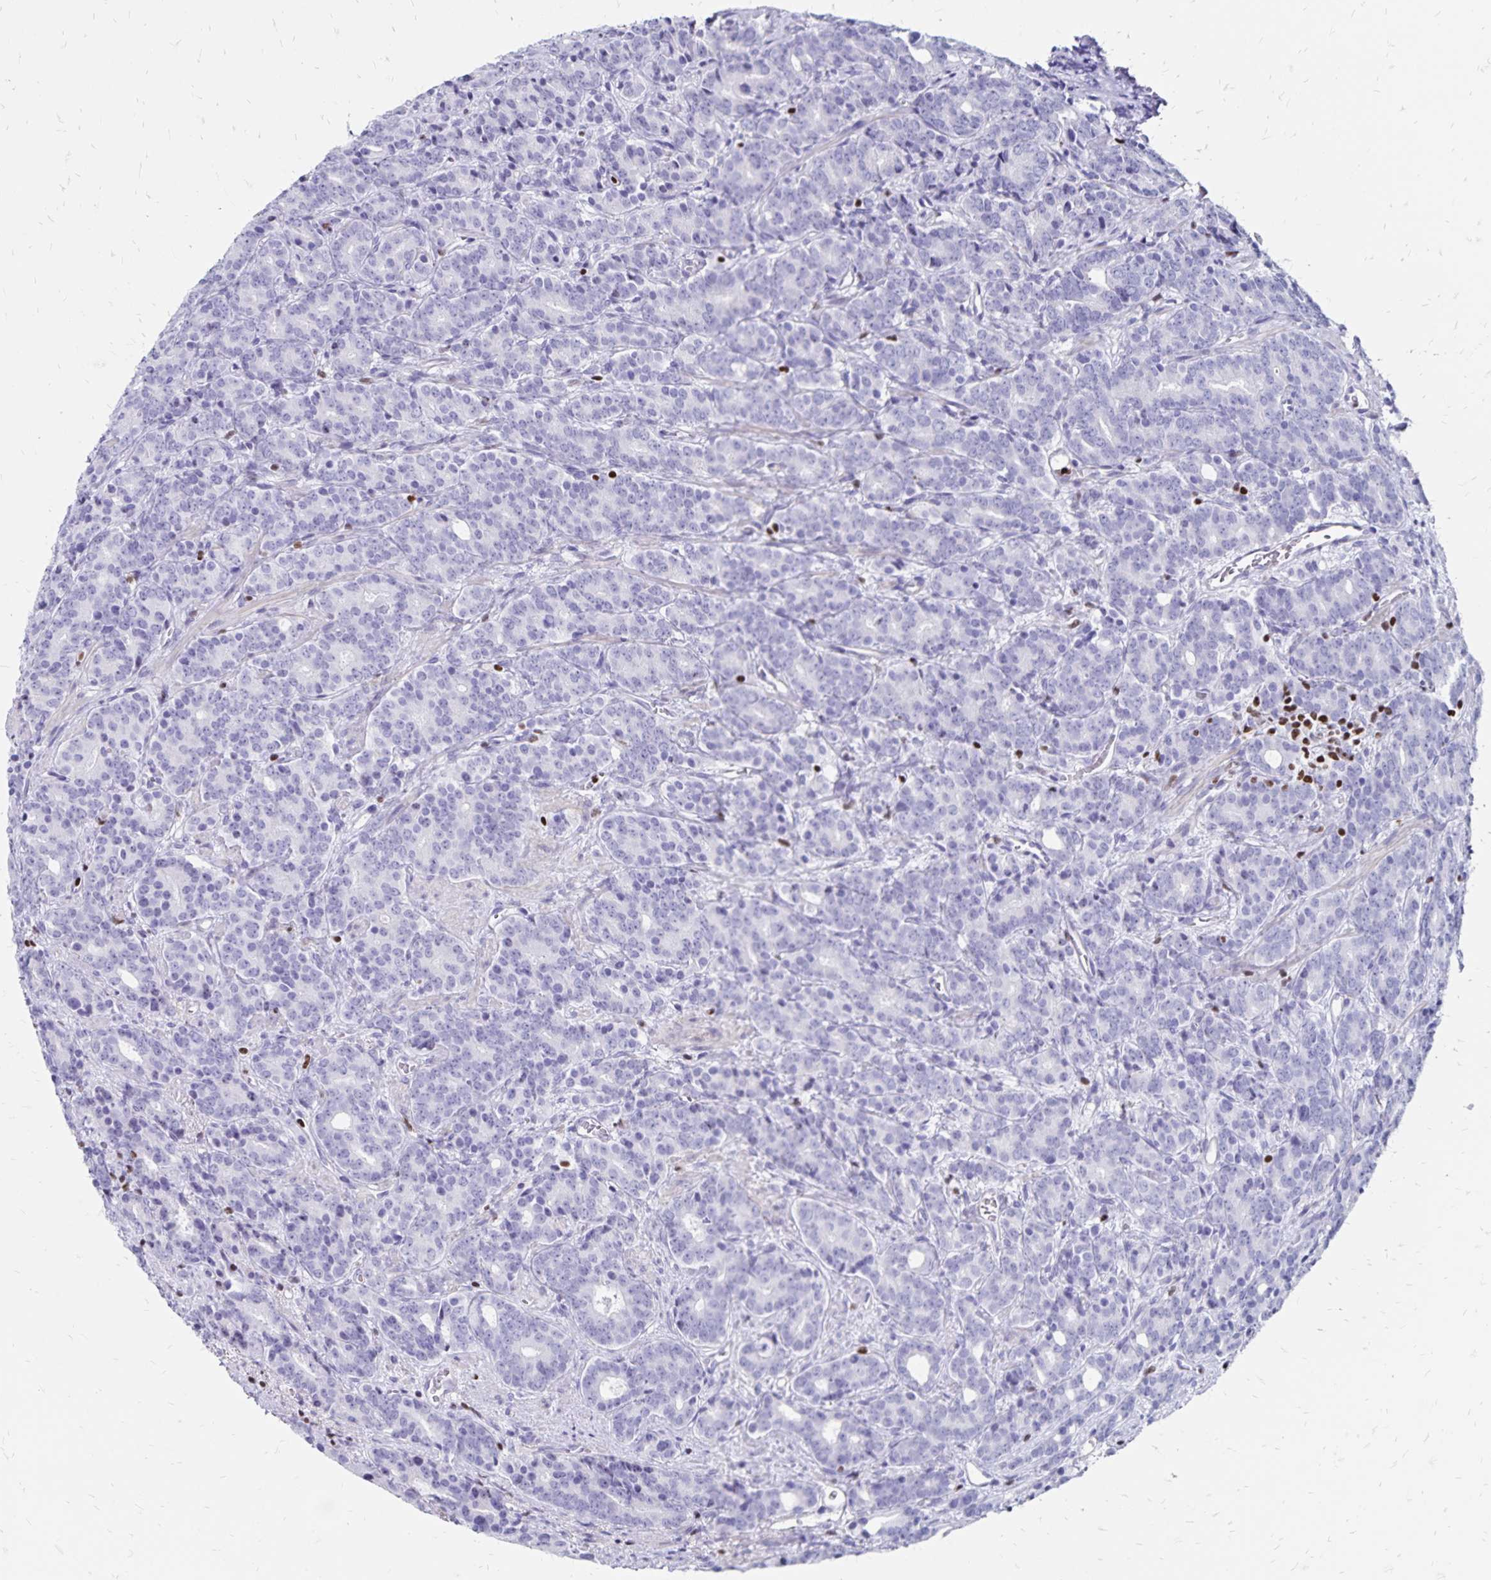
{"staining": {"intensity": "negative", "quantity": "none", "location": "none"}, "tissue": "prostate cancer", "cell_type": "Tumor cells", "image_type": "cancer", "snomed": [{"axis": "morphology", "description": "Adenocarcinoma, High grade"}, {"axis": "topography", "description": "Prostate"}], "caption": "High power microscopy photomicrograph of an immunohistochemistry photomicrograph of prostate adenocarcinoma (high-grade), revealing no significant staining in tumor cells.", "gene": "IKZF1", "patient": {"sex": "male", "age": 84}}